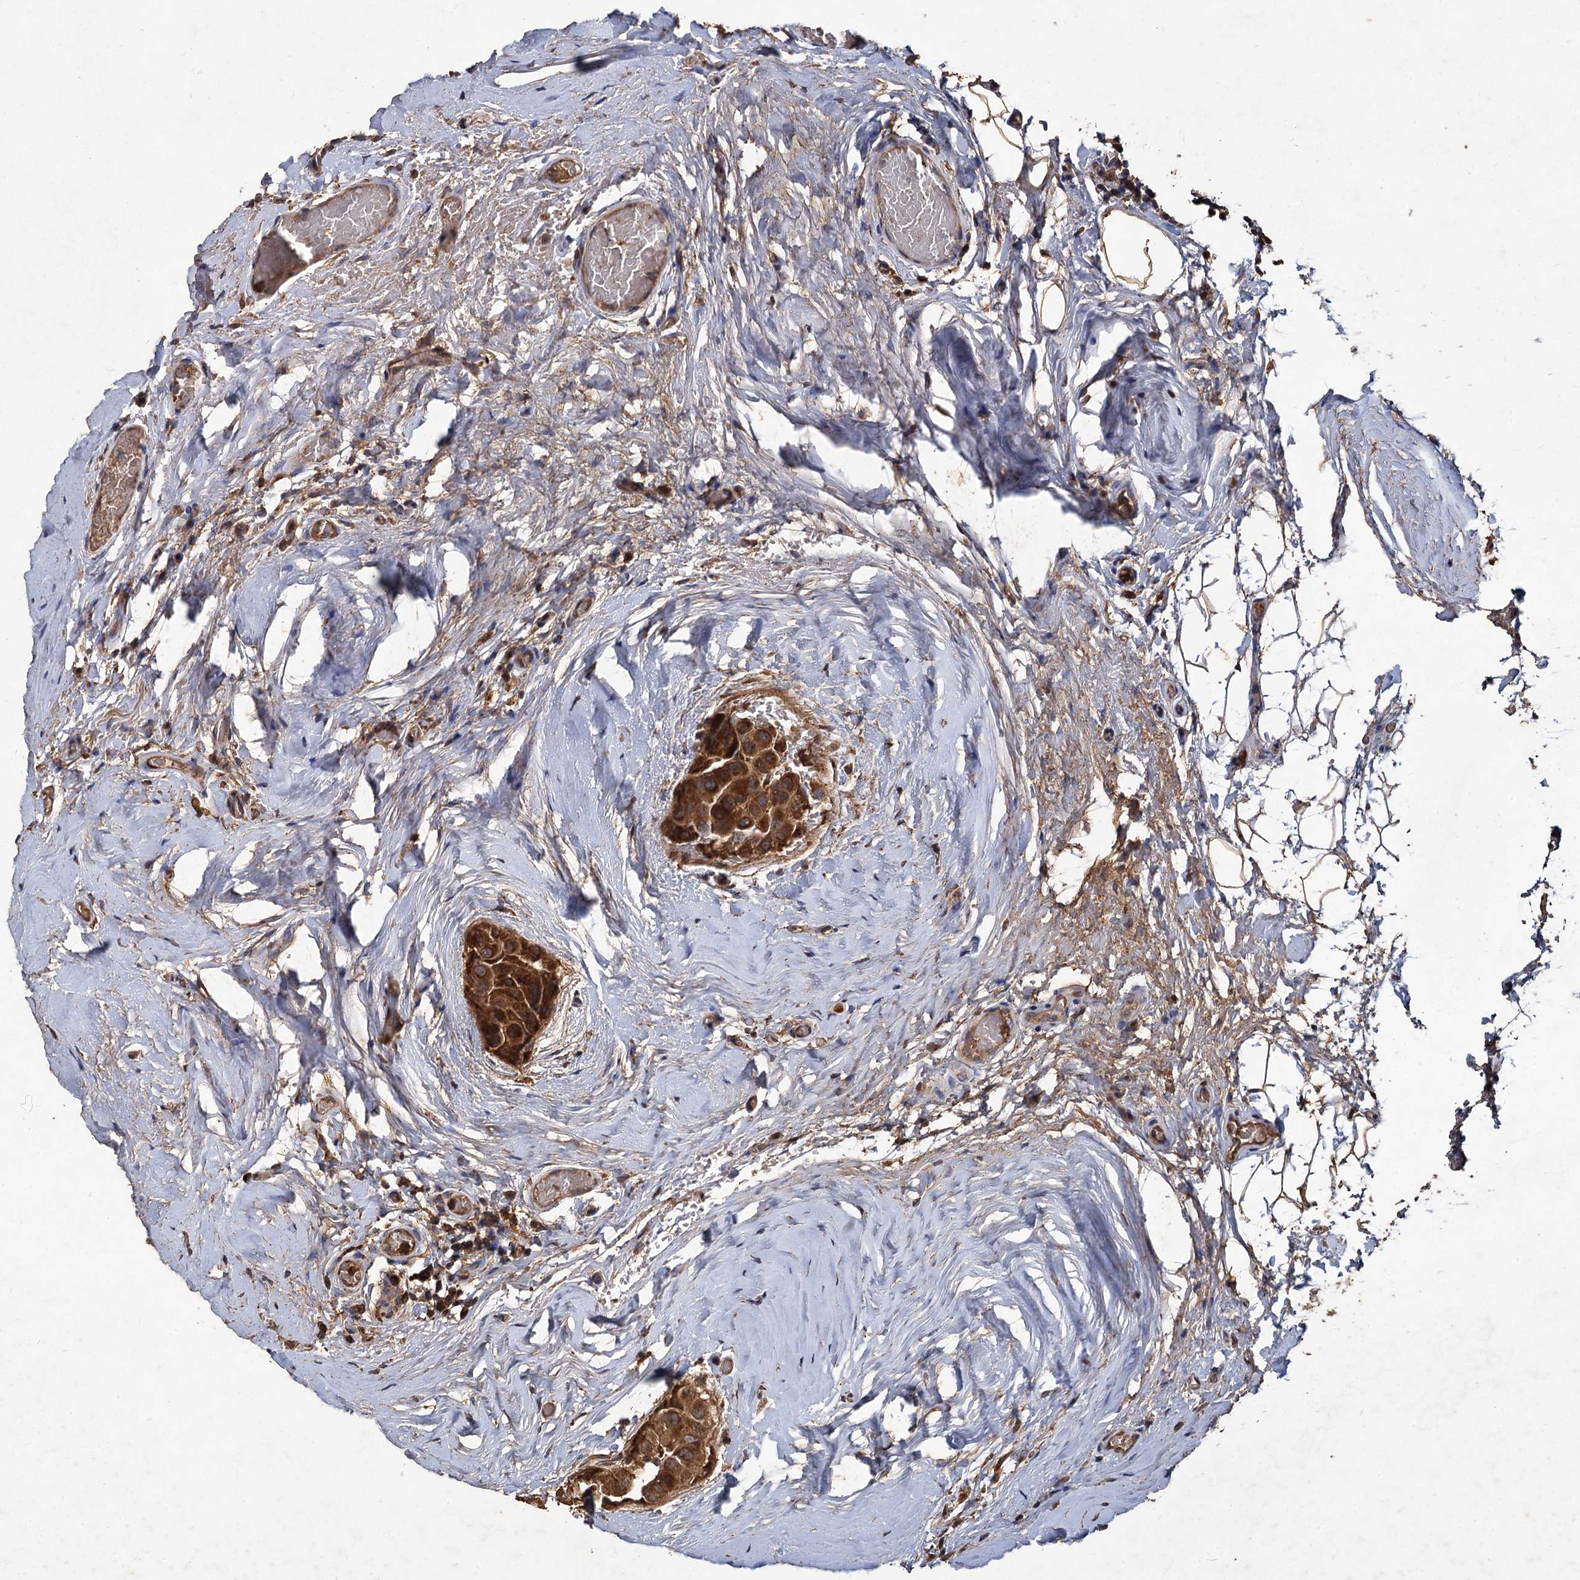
{"staining": {"intensity": "strong", "quantity": ">75%", "location": "cytoplasmic/membranous"}, "tissue": "thyroid cancer", "cell_type": "Tumor cells", "image_type": "cancer", "snomed": [{"axis": "morphology", "description": "Papillary adenocarcinoma, NOS"}, {"axis": "topography", "description": "Thyroid gland"}], "caption": "A brown stain highlights strong cytoplasmic/membranous positivity of a protein in human thyroid cancer tumor cells. (DAB (3,3'-diaminobenzidine) IHC with brightfield microscopy, high magnification).", "gene": "GCLC", "patient": {"sex": "male", "age": 33}}